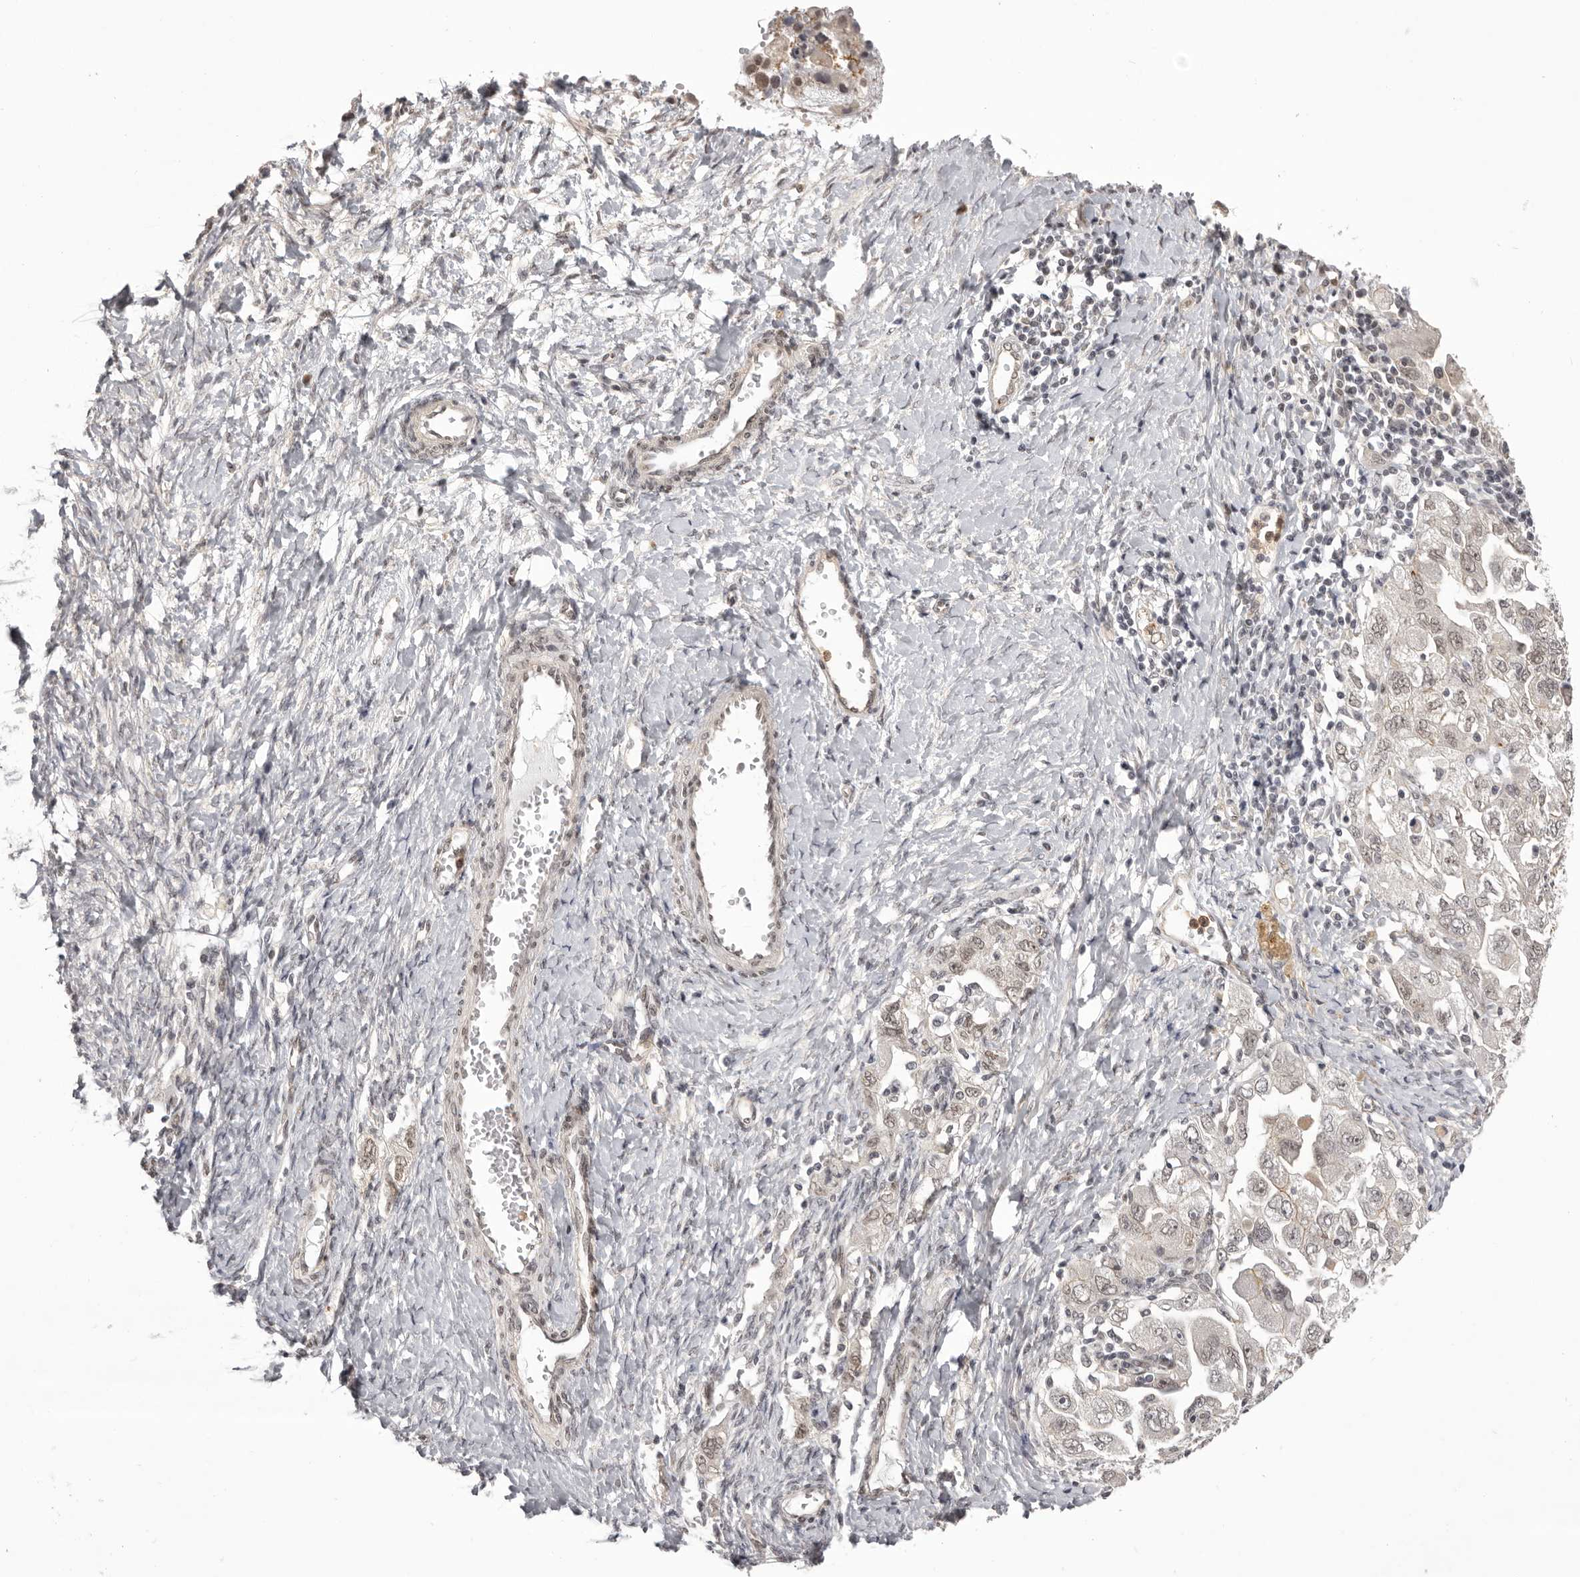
{"staining": {"intensity": "weak", "quantity": "<25%", "location": "nuclear"}, "tissue": "ovarian cancer", "cell_type": "Tumor cells", "image_type": "cancer", "snomed": [{"axis": "morphology", "description": "Carcinoma, NOS"}, {"axis": "morphology", "description": "Cystadenocarcinoma, serous, NOS"}, {"axis": "topography", "description": "Ovary"}], "caption": "This is a photomicrograph of IHC staining of ovarian cancer, which shows no expression in tumor cells. The staining is performed using DAB (3,3'-diaminobenzidine) brown chromogen with nuclei counter-stained in using hematoxylin.", "gene": "RNF2", "patient": {"sex": "female", "age": 69}}